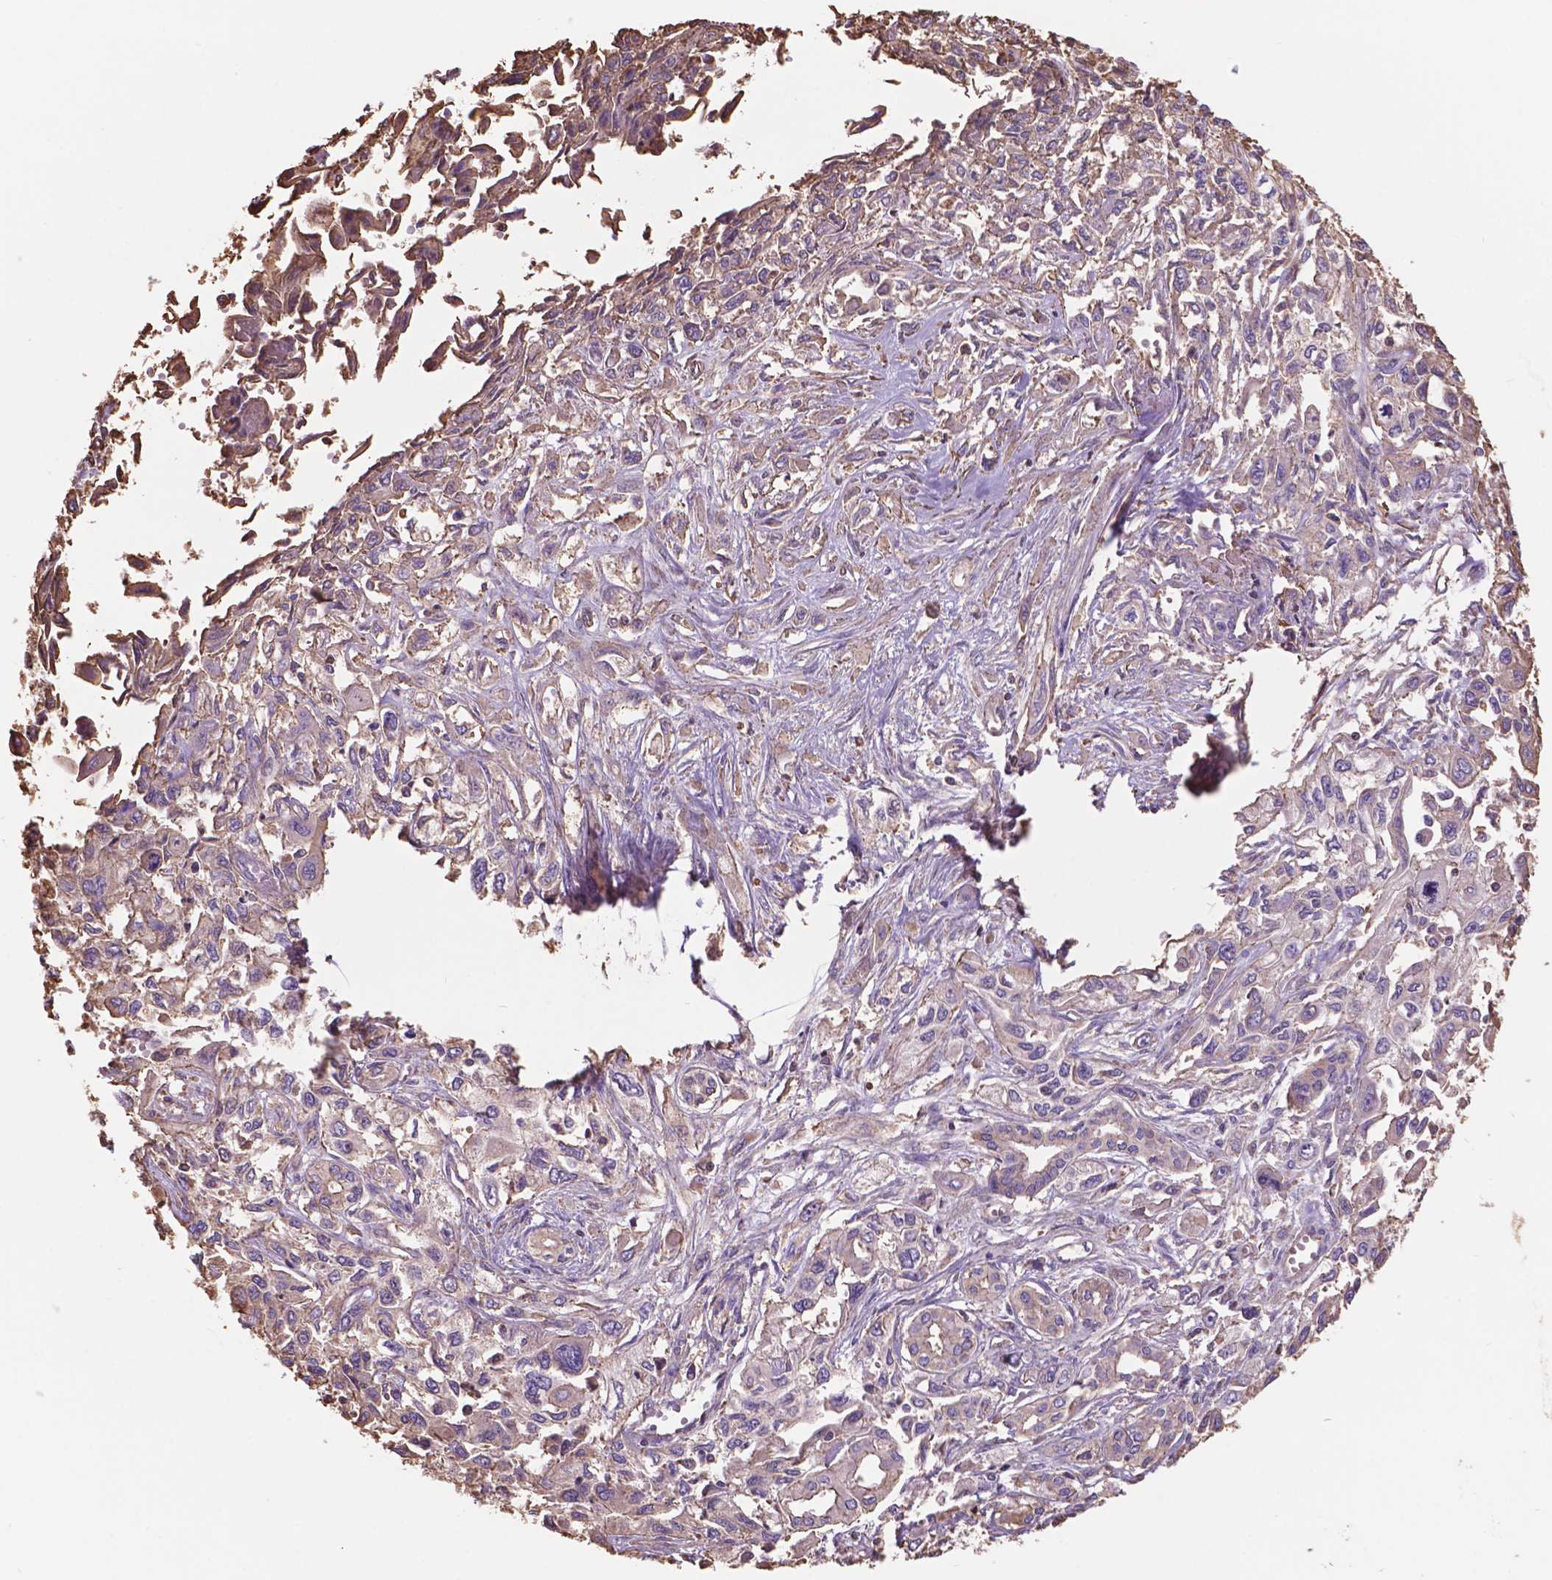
{"staining": {"intensity": "weak", "quantity": ">75%", "location": "cytoplasmic/membranous"}, "tissue": "pancreatic cancer", "cell_type": "Tumor cells", "image_type": "cancer", "snomed": [{"axis": "morphology", "description": "Adenocarcinoma, NOS"}, {"axis": "topography", "description": "Pancreas"}], "caption": "Immunohistochemical staining of pancreatic cancer (adenocarcinoma) reveals low levels of weak cytoplasmic/membranous protein staining in about >75% of tumor cells. The staining was performed using DAB (3,3'-diaminobenzidine), with brown indicating positive protein expression. Nuclei are stained blue with hematoxylin.", "gene": "NIPA2", "patient": {"sex": "female", "age": 55}}